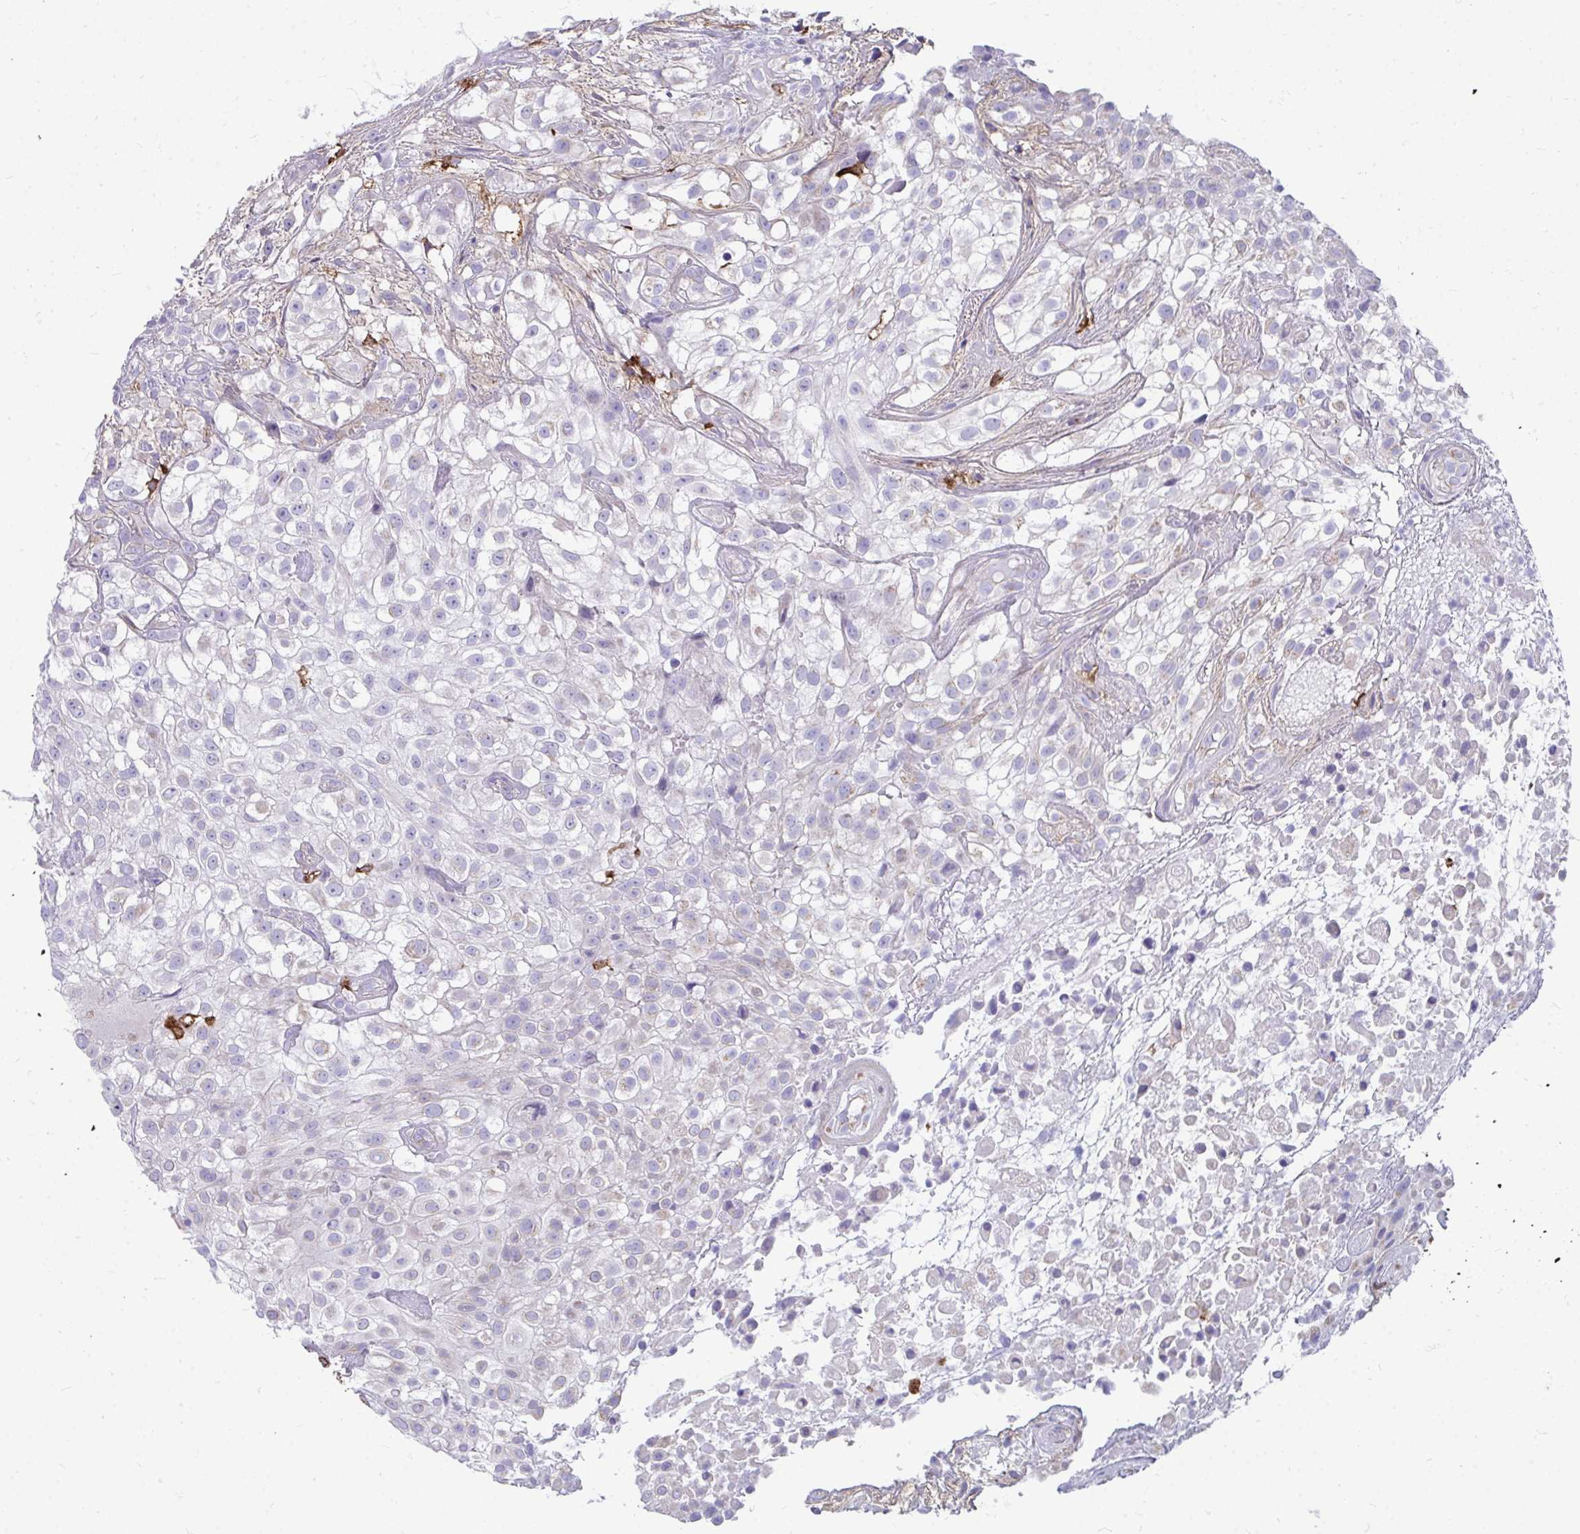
{"staining": {"intensity": "negative", "quantity": "none", "location": "none"}, "tissue": "urothelial cancer", "cell_type": "Tumor cells", "image_type": "cancer", "snomed": [{"axis": "morphology", "description": "Urothelial carcinoma, High grade"}, {"axis": "topography", "description": "Urinary bladder"}], "caption": "Immunohistochemistry (IHC) photomicrograph of human high-grade urothelial carcinoma stained for a protein (brown), which reveals no expression in tumor cells.", "gene": "CD163", "patient": {"sex": "male", "age": 56}}